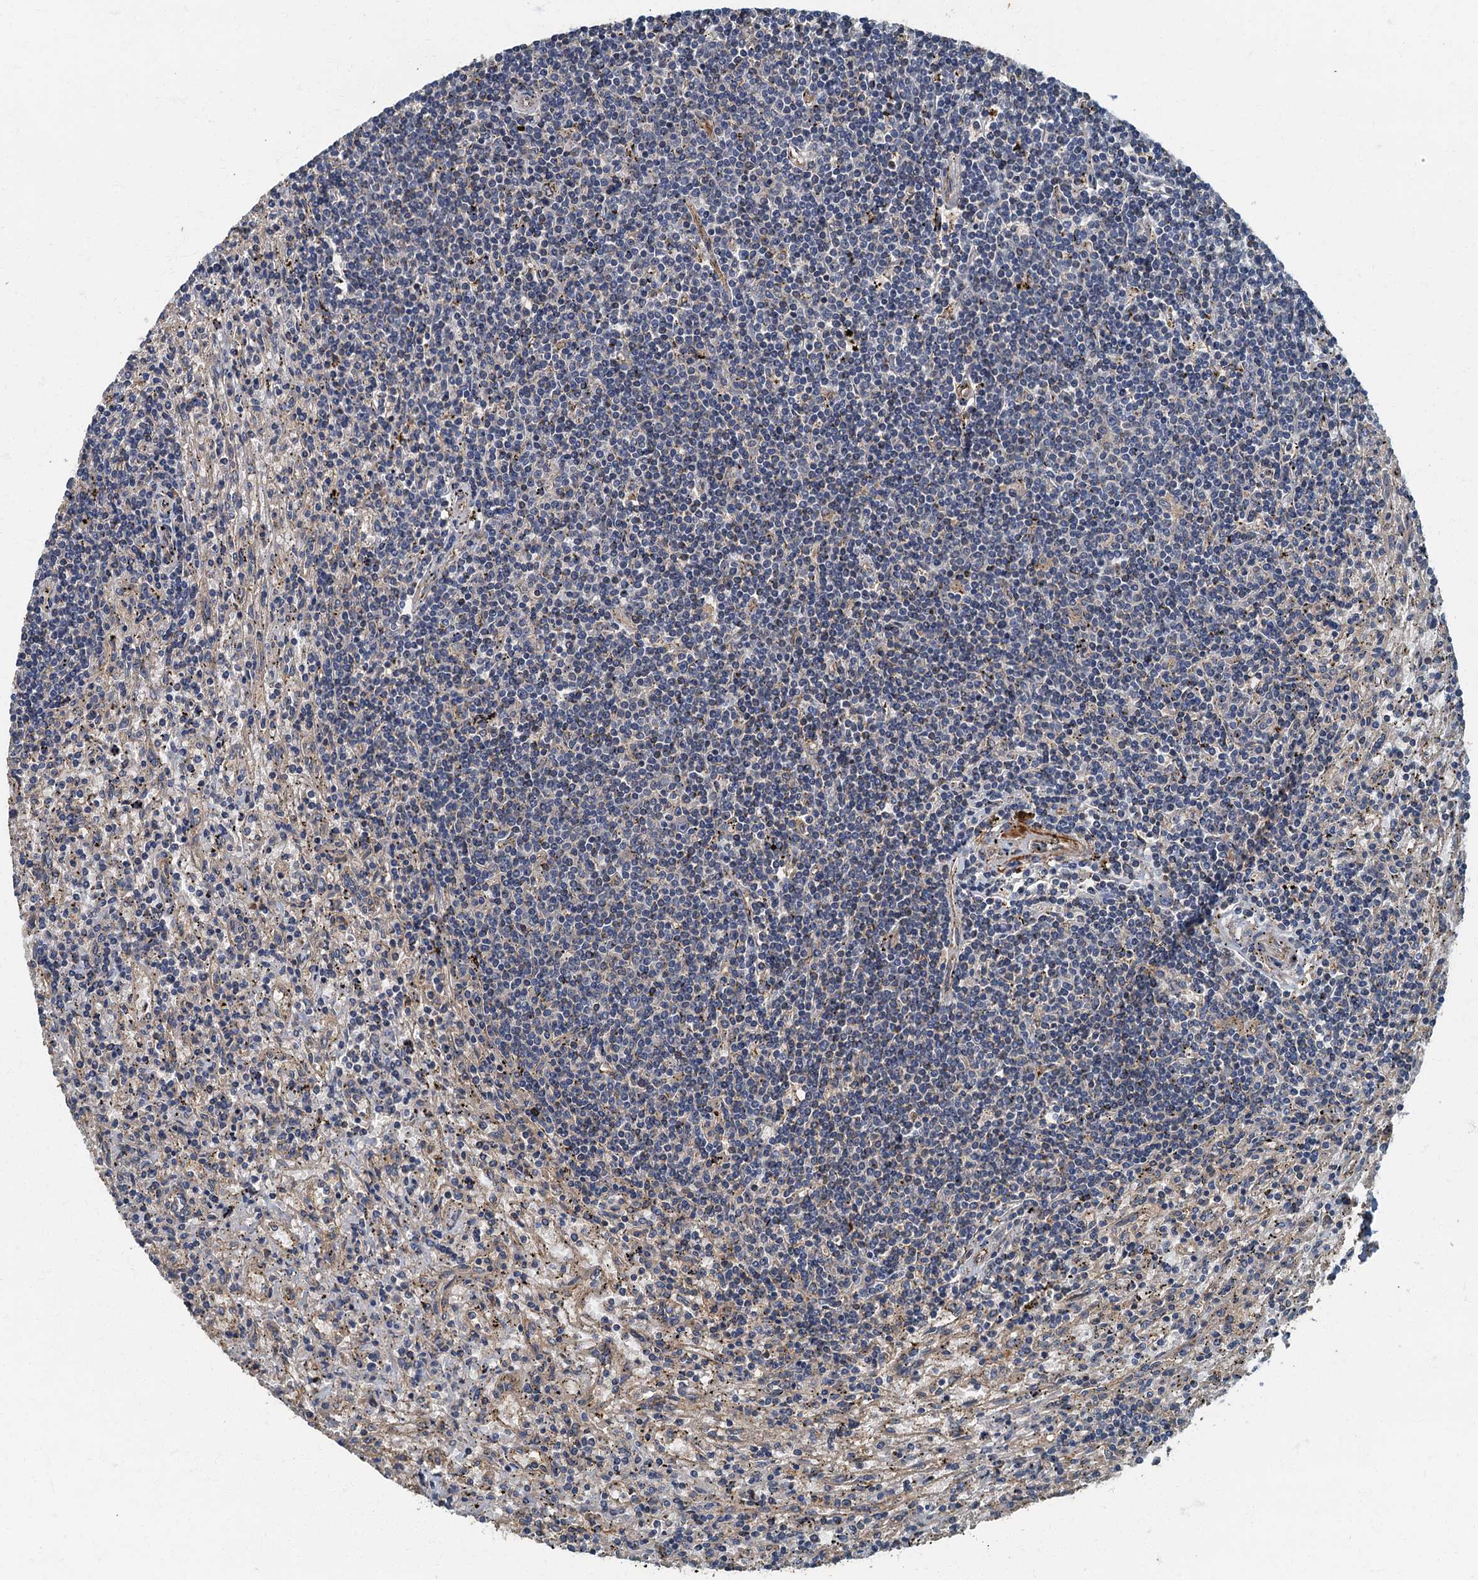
{"staining": {"intensity": "negative", "quantity": "none", "location": "none"}, "tissue": "lymphoma", "cell_type": "Tumor cells", "image_type": "cancer", "snomed": [{"axis": "morphology", "description": "Malignant lymphoma, non-Hodgkin's type, Low grade"}, {"axis": "topography", "description": "Spleen"}], "caption": "An IHC micrograph of lymphoma is shown. There is no staining in tumor cells of lymphoma.", "gene": "ARL11", "patient": {"sex": "male", "age": 76}}